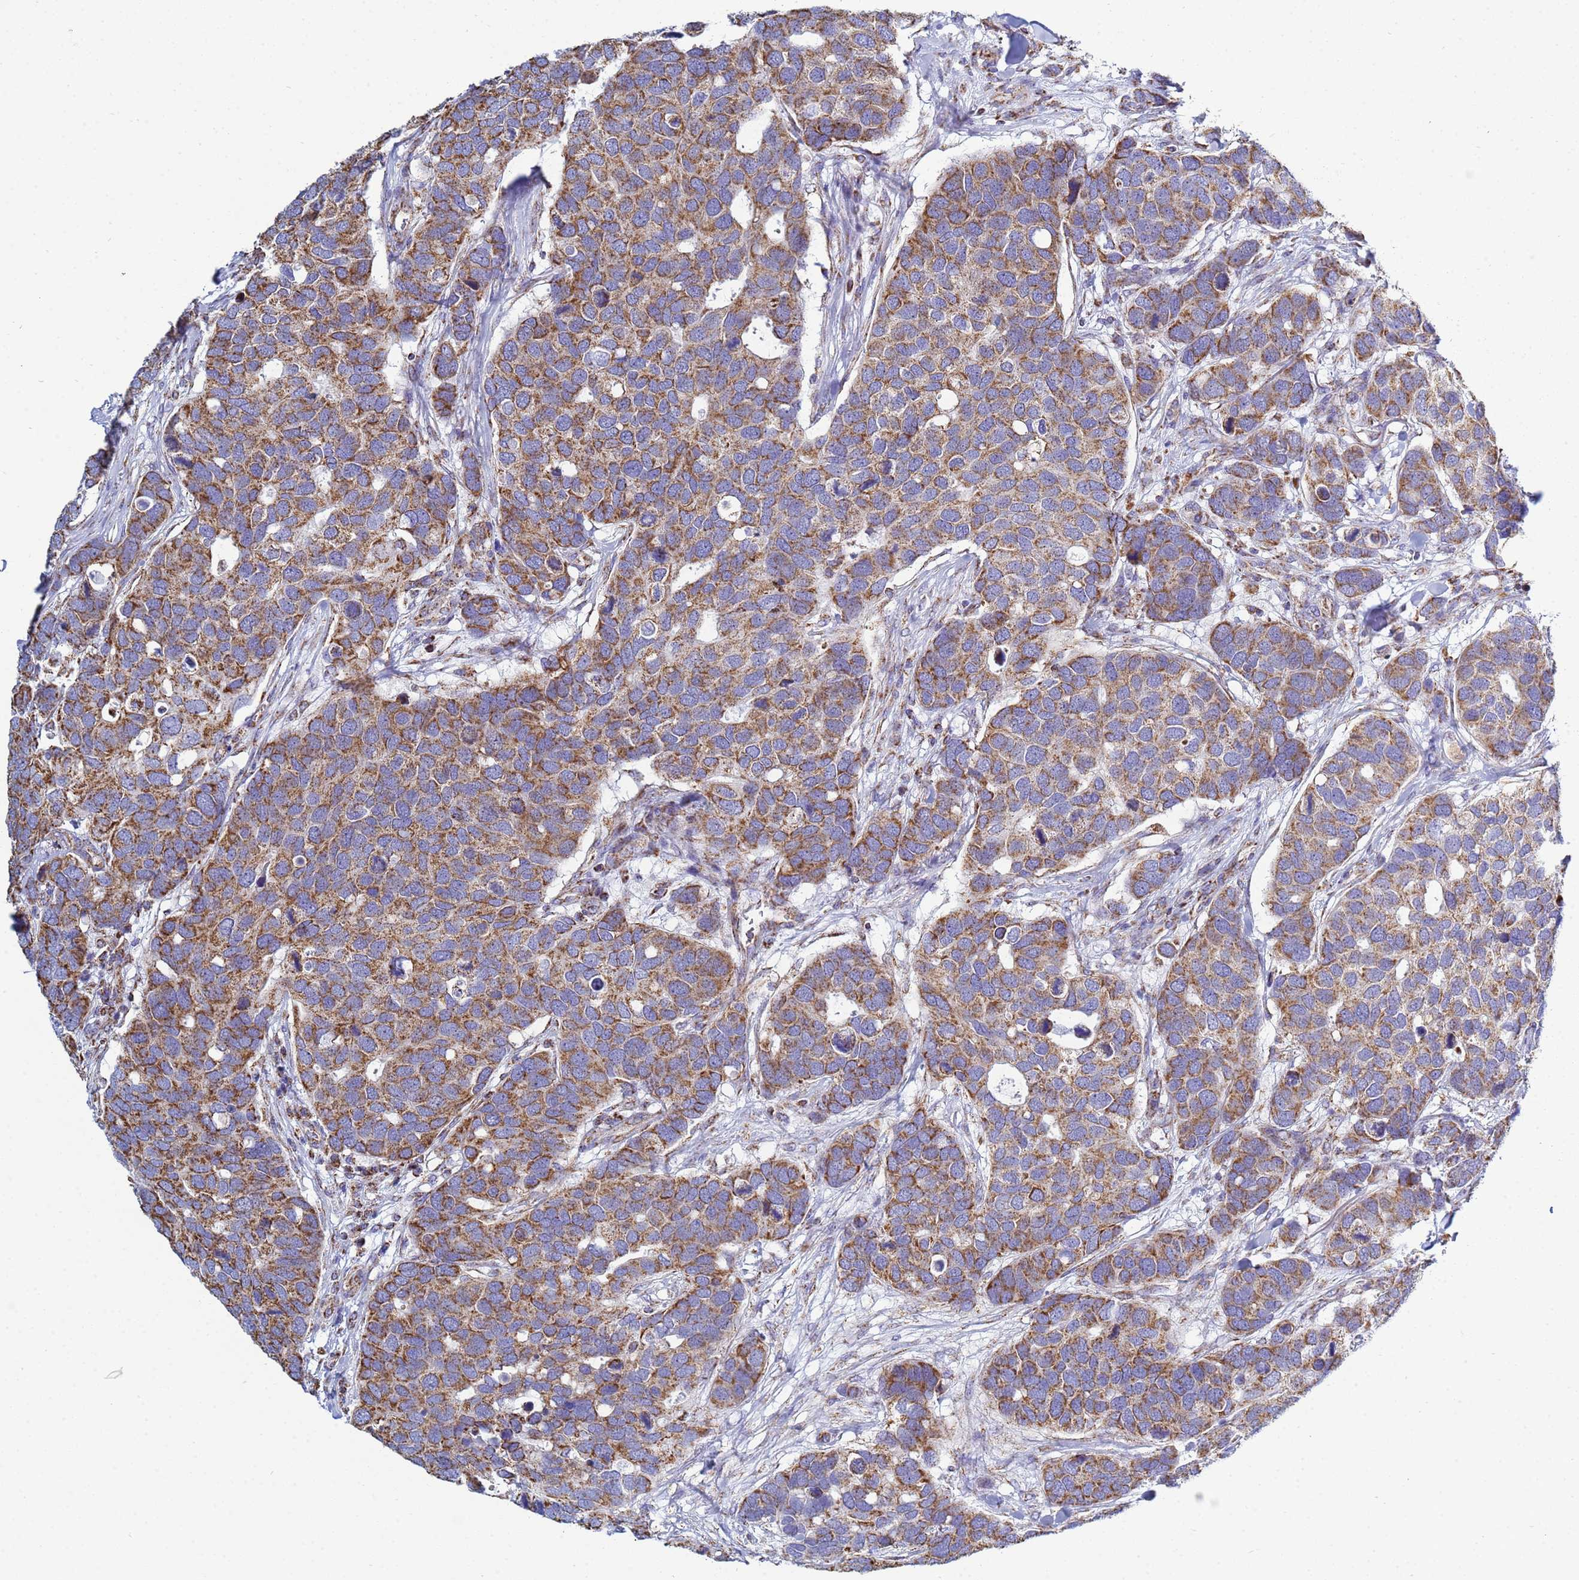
{"staining": {"intensity": "moderate", "quantity": ">75%", "location": "cytoplasmic/membranous"}, "tissue": "breast cancer", "cell_type": "Tumor cells", "image_type": "cancer", "snomed": [{"axis": "morphology", "description": "Duct carcinoma"}, {"axis": "topography", "description": "Breast"}], "caption": "Immunohistochemistry histopathology image of neoplastic tissue: human breast infiltrating ductal carcinoma stained using immunohistochemistry exhibits medium levels of moderate protein expression localized specifically in the cytoplasmic/membranous of tumor cells, appearing as a cytoplasmic/membranous brown color.", "gene": "COQ4", "patient": {"sex": "female", "age": 83}}